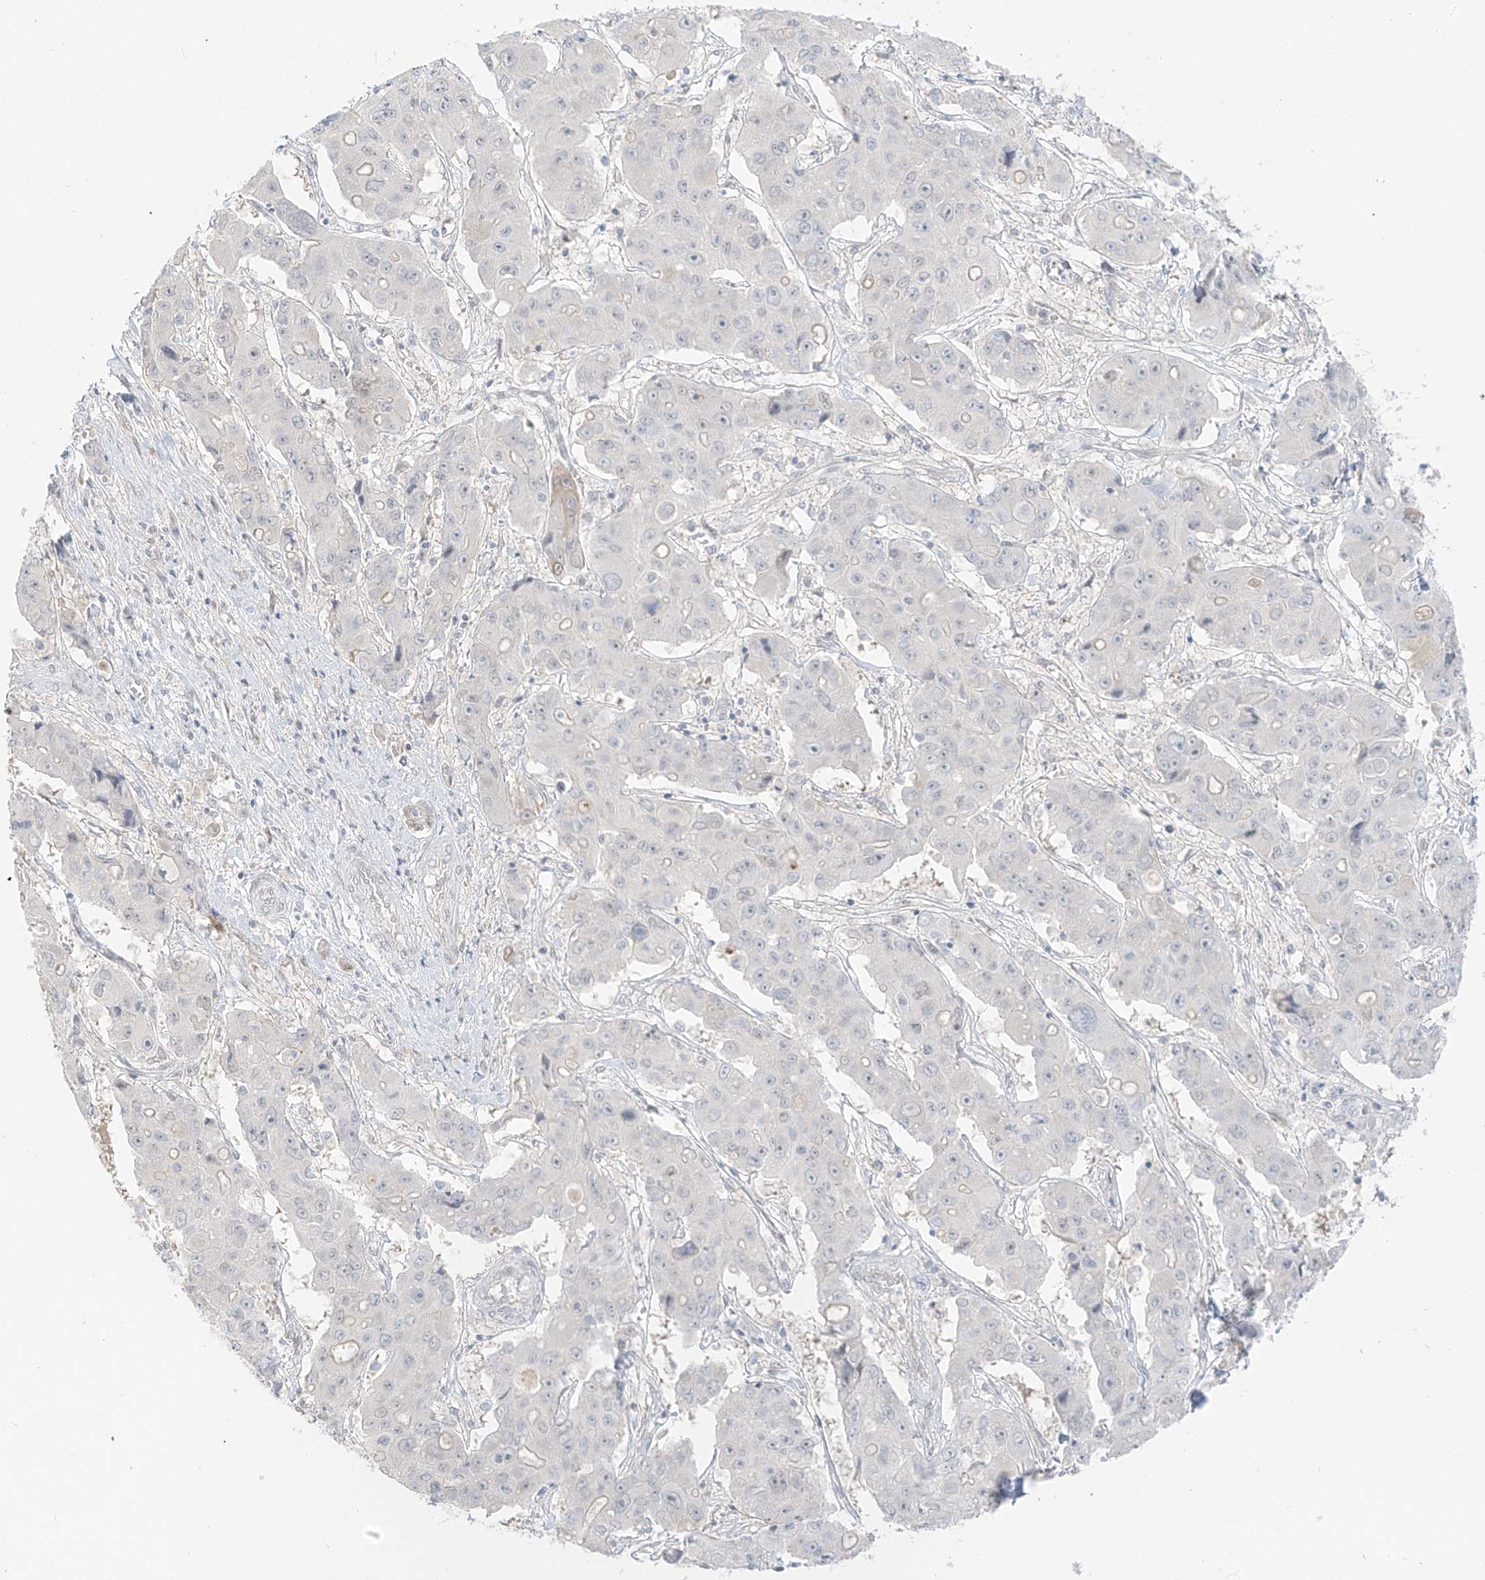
{"staining": {"intensity": "negative", "quantity": "none", "location": "none"}, "tissue": "liver cancer", "cell_type": "Tumor cells", "image_type": "cancer", "snomed": [{"axis": "morphology", "description": "Cholangiocarcinoma"}, {"axis": "topography", "description": "Liver"}], "caption": "A histopathology image of human liver cholangiocarcinoma is negative for staining in tumor cells.", "gene": "ZNF774", "patient": {"sex": "male", "age": 67}}